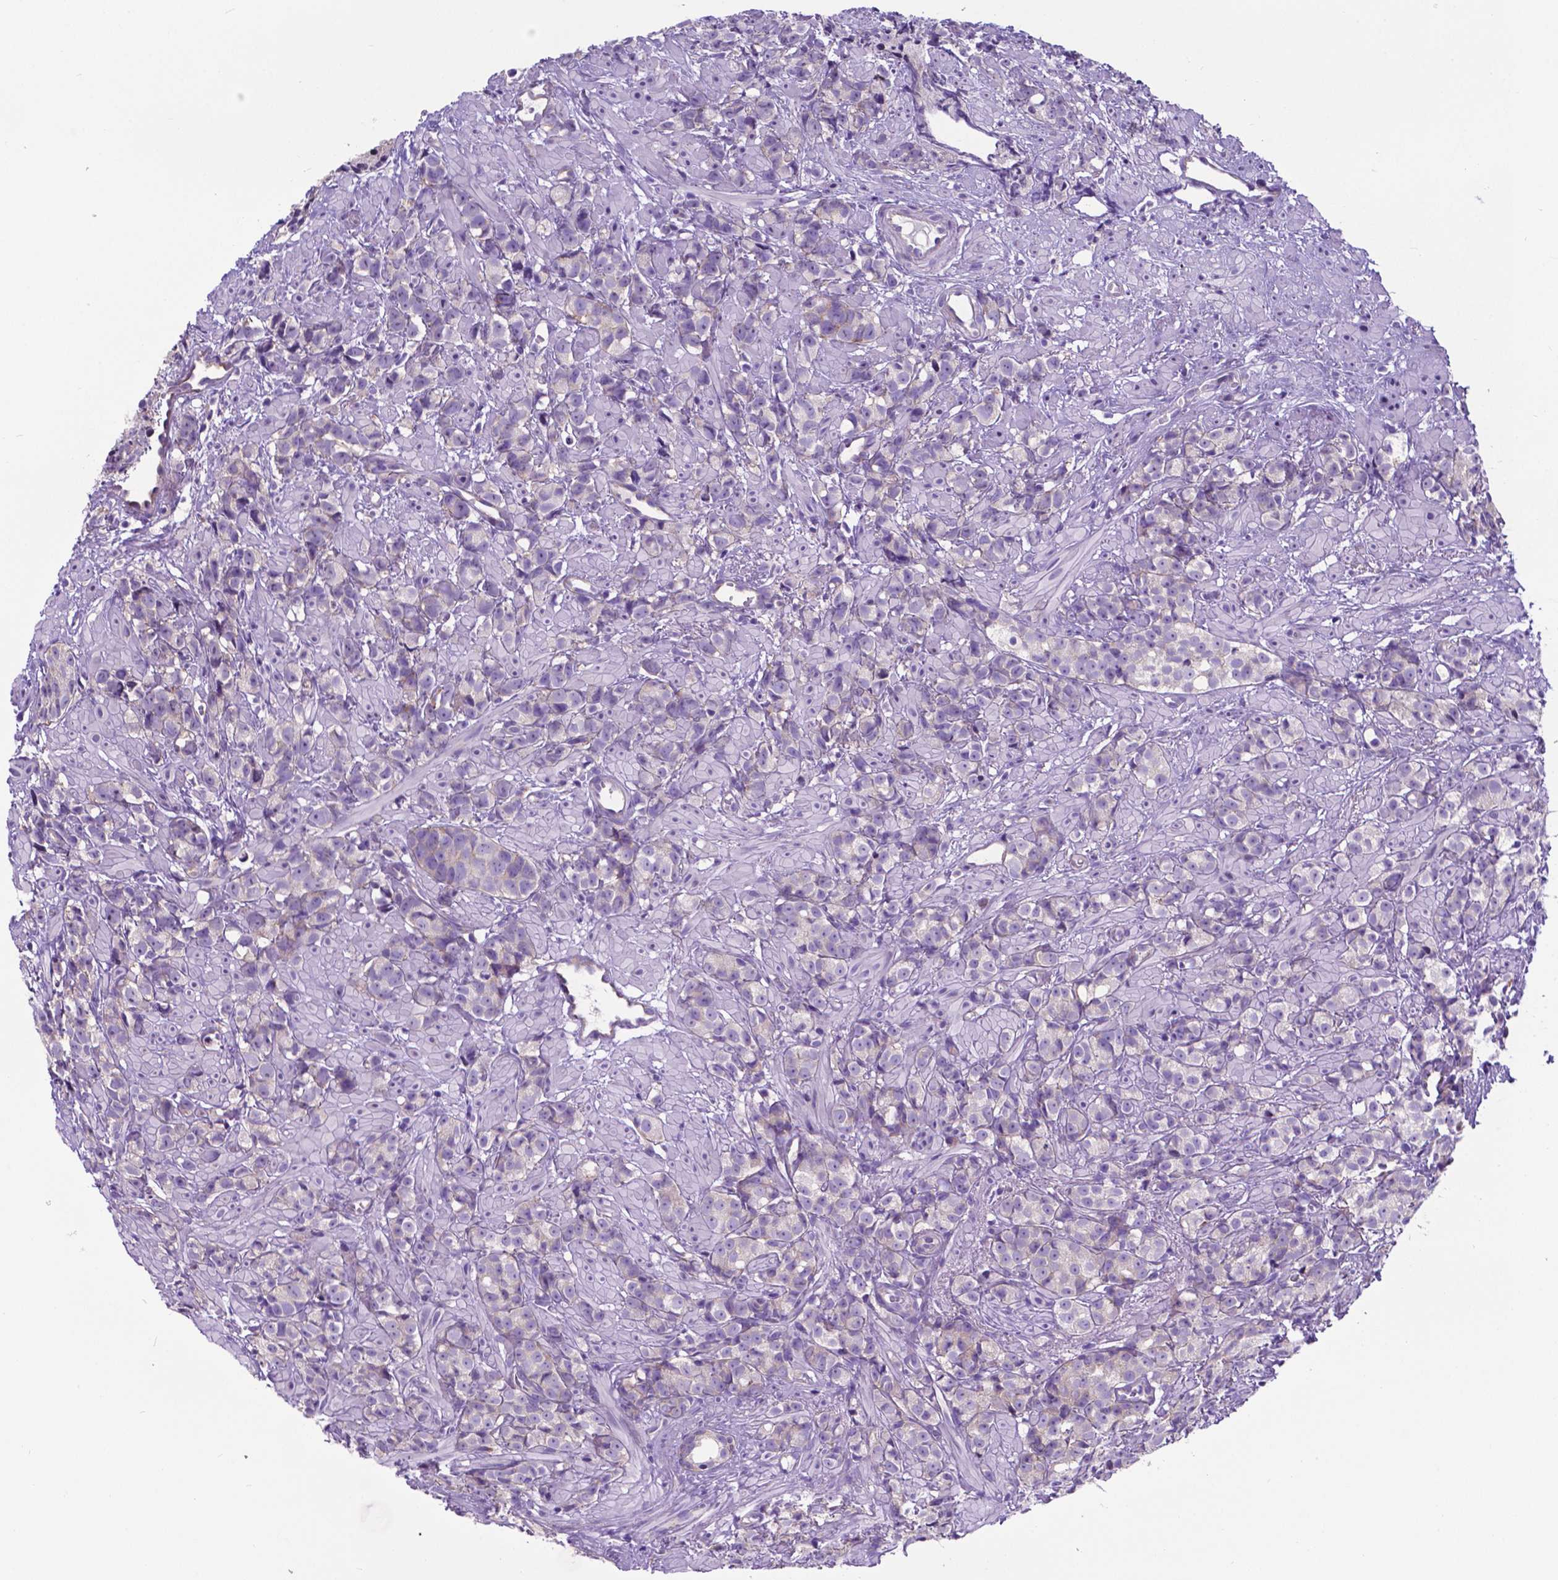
{"staining": {"intensity": "weak", "quantity": "25%-75%", "location": "cytoplasmic/membranous"}, "tissue": "prostate cancer", "cell_type": "Tumor cells", "image_type": "cancer", "snomed": [{"axis": "morphology", "description": "Adenocarcinoma, High grade"}, {"axis": "topography", "description": "Prostate"}], "caption": "A histopathology image of human prostate cancer stained for a protein shows weak cytoplasmic/membranous brown staining in tumor cells.", "gene": "RPL6", "patient": {"sex": "male", "age": 81}}